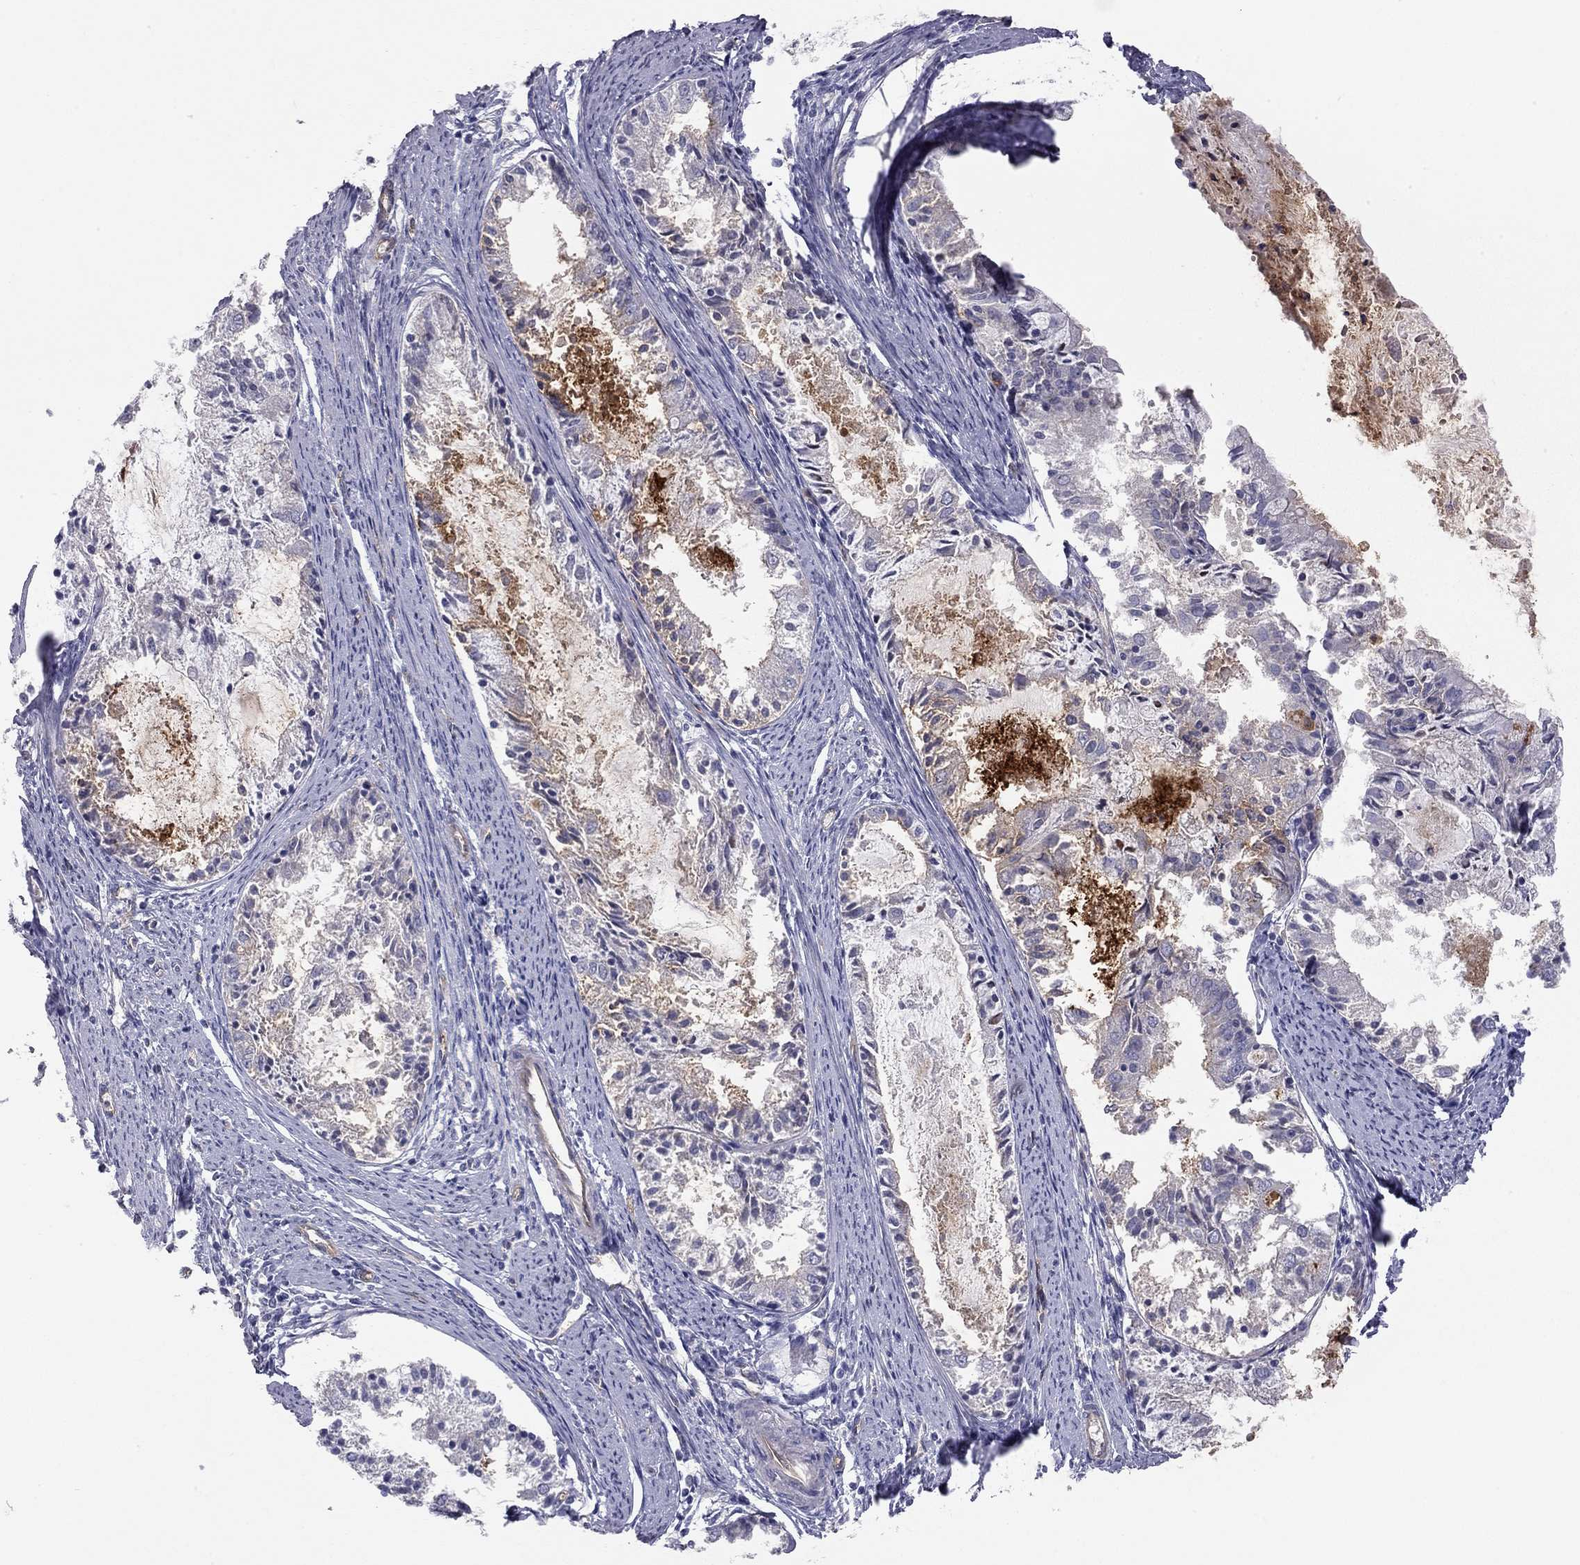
{"staining": {"intensity": "negative", "quantity": "none", "location": "none"}, "tissue": "endometrial cancer", "cell_type": "Tumor cells", "image_type": "cancer", "snomed": [{"axis": "morphology", "description": "Adenocarcinoma, NOS"}, {"axis": "topography", "description": "Endometrium"}], "caption": "Tumor cells show no significant staining in adenocarcinoma (endometrial). (Stains: DAB immunohistochemistry with hematoxylin counter stain, Microscopy: brightfield microscopy at high magnification).", "gene": "GPRC5B", "patient": {"sex": "female", "age": 57}}